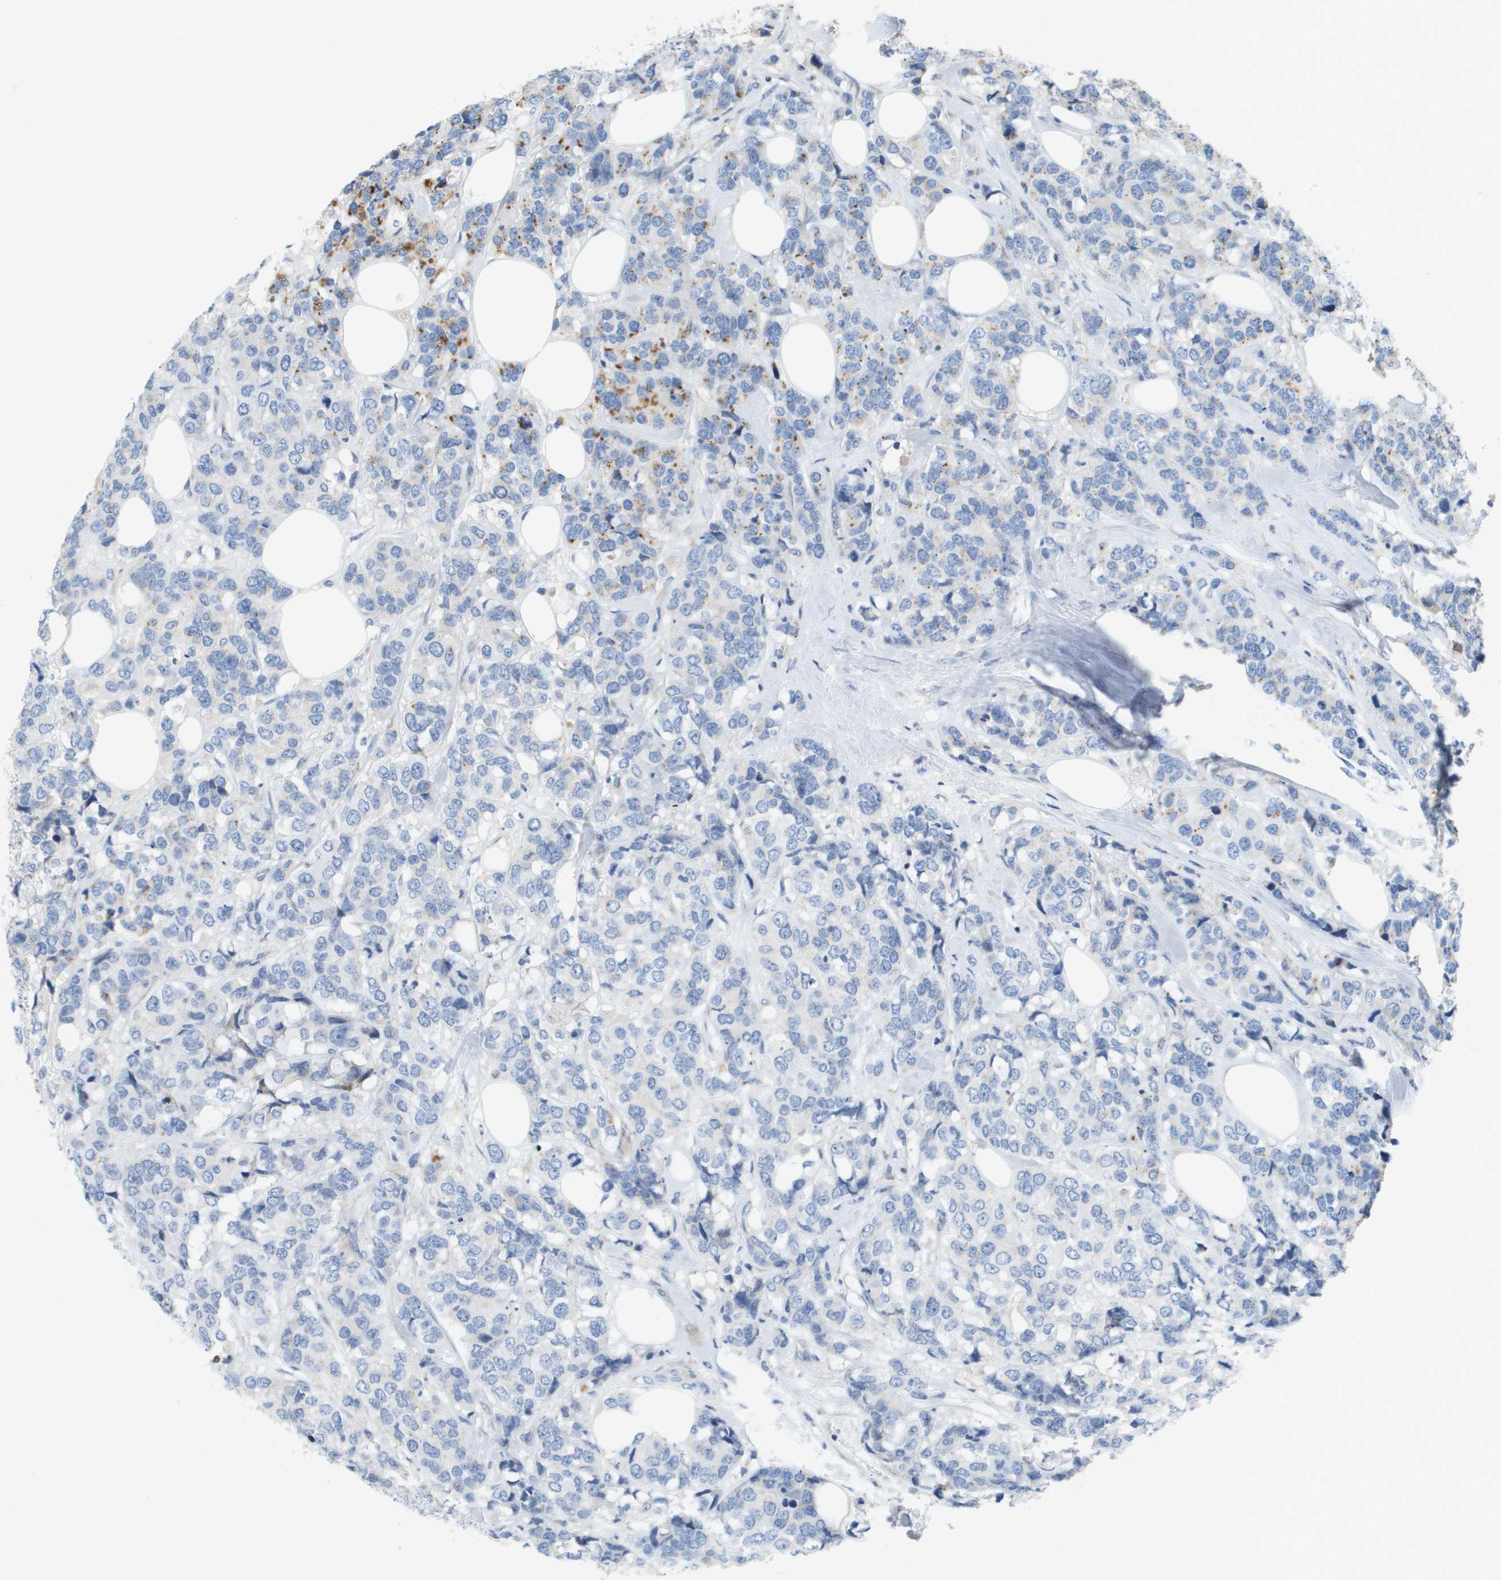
{"staining": {"intensity": "moderate", "quantity": "<25%", "location": "cytoplasmic/membranous"}, "tissue": "breast cancer", "cell_type": "Tumor cells", "image_type": "cancer", "snomed": [{"axis": "morphology", "description": "Lobular carcinoma"}, {"axis": "topography", "description": "Breast"}], "caption": "Breast cancer (lobular carcinoma) tissue demonstrates moderate cytoplasmic/membranous positivity in approximately <25% of tumor cells", "gene": "CASP10", "patient": {"sex": "female", "age": 59}}